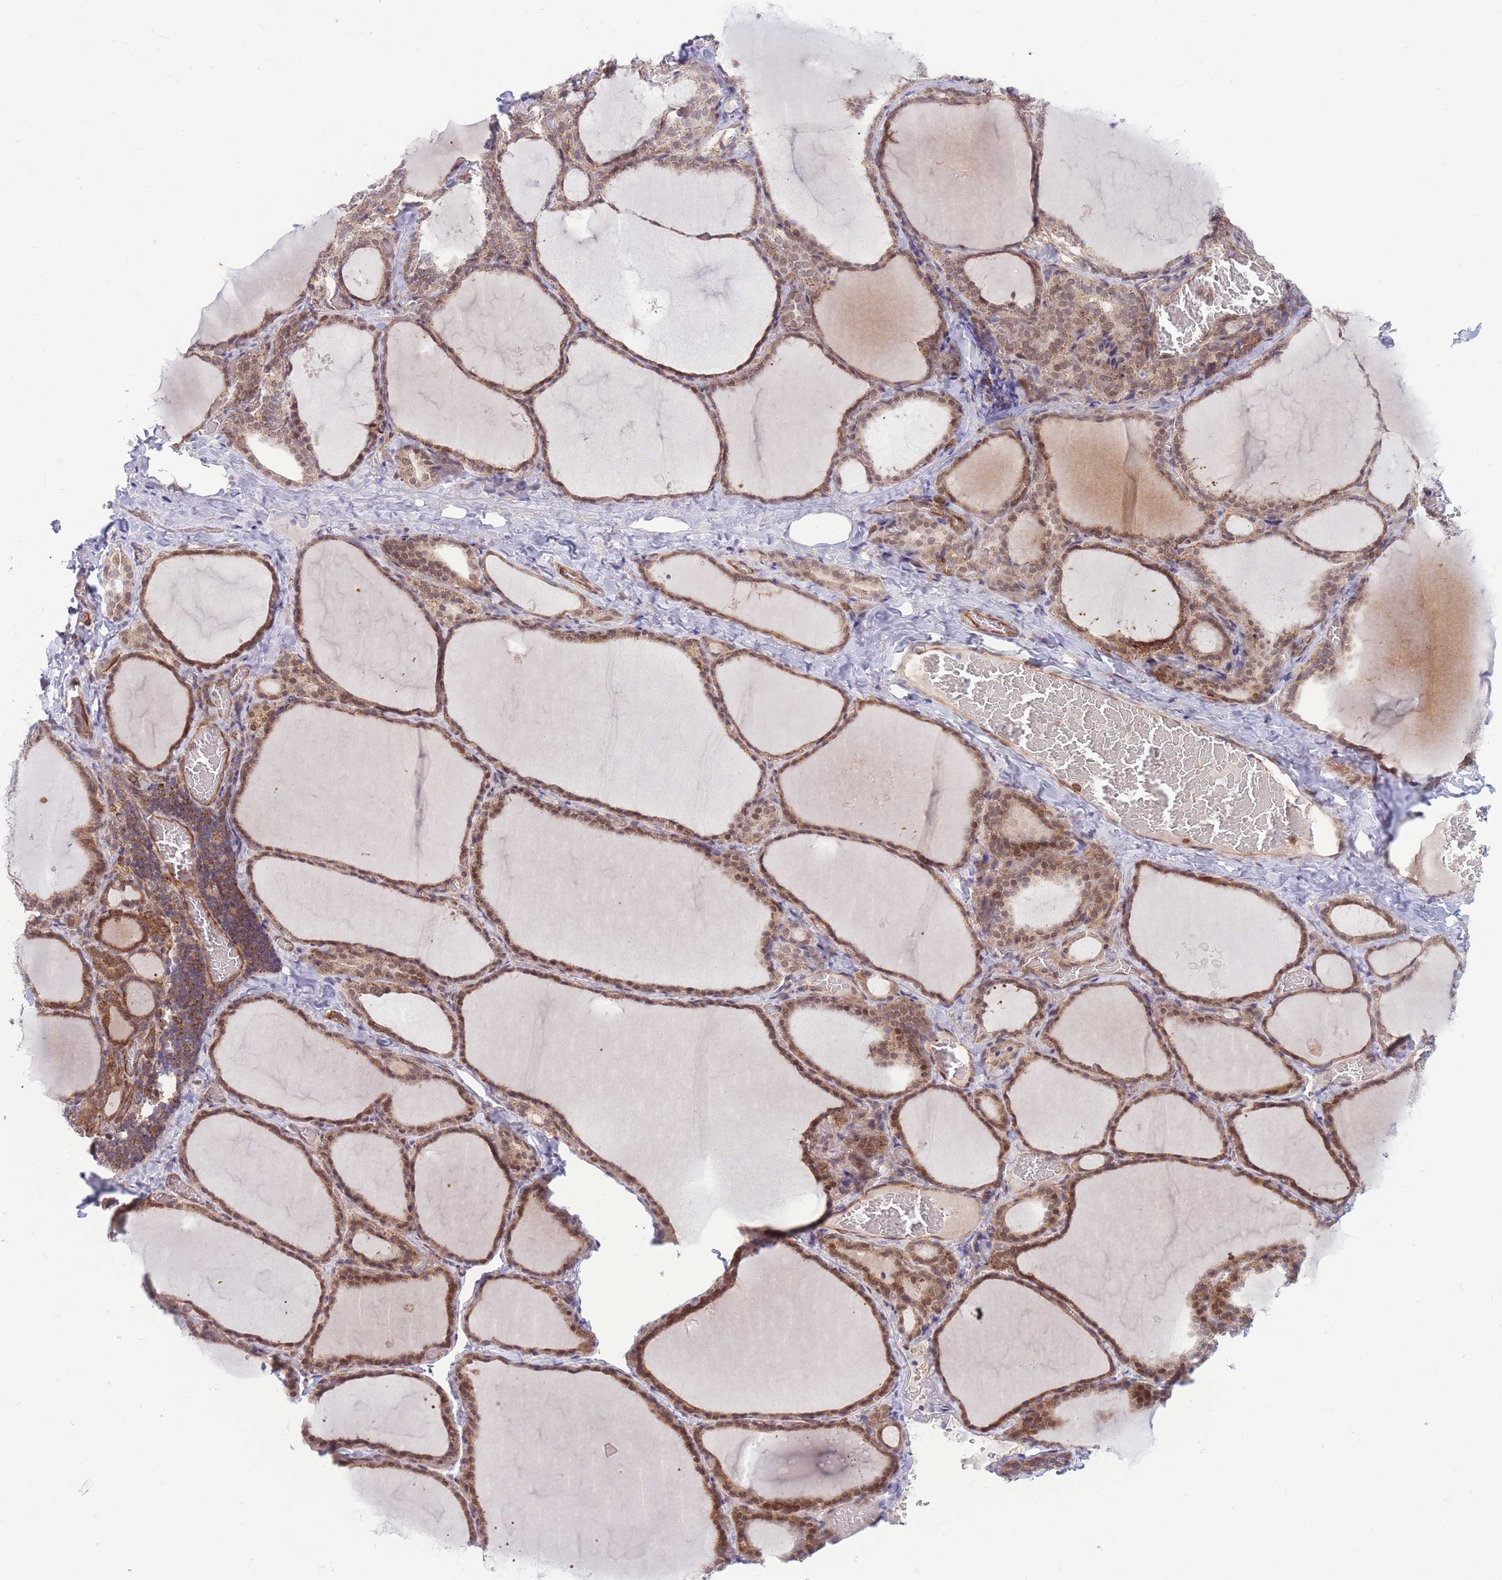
{"staining": {"intensity": "moderate", "quantity": ">75%", "location": "cytoplasmic/membranous,nuclear"}, "tissue": "thyroid gland", "cell_type": "Glandular cells", "image_type": "normal", "snomed": [{"axis": "morphology", "description": "Normal tissue, NOS"}, {"axis": "topography", "description": "Thyroid gland"}], "caption": "Immunohistochemistry (IHC) of unremarkable human thyroid gland exhibits medium levels of moderate cytoplasmic/membranous,nuclear expression in about >75% of glandular cells.", "gene": "TCF20", "patient": {"sex": "female", "age": 39}}